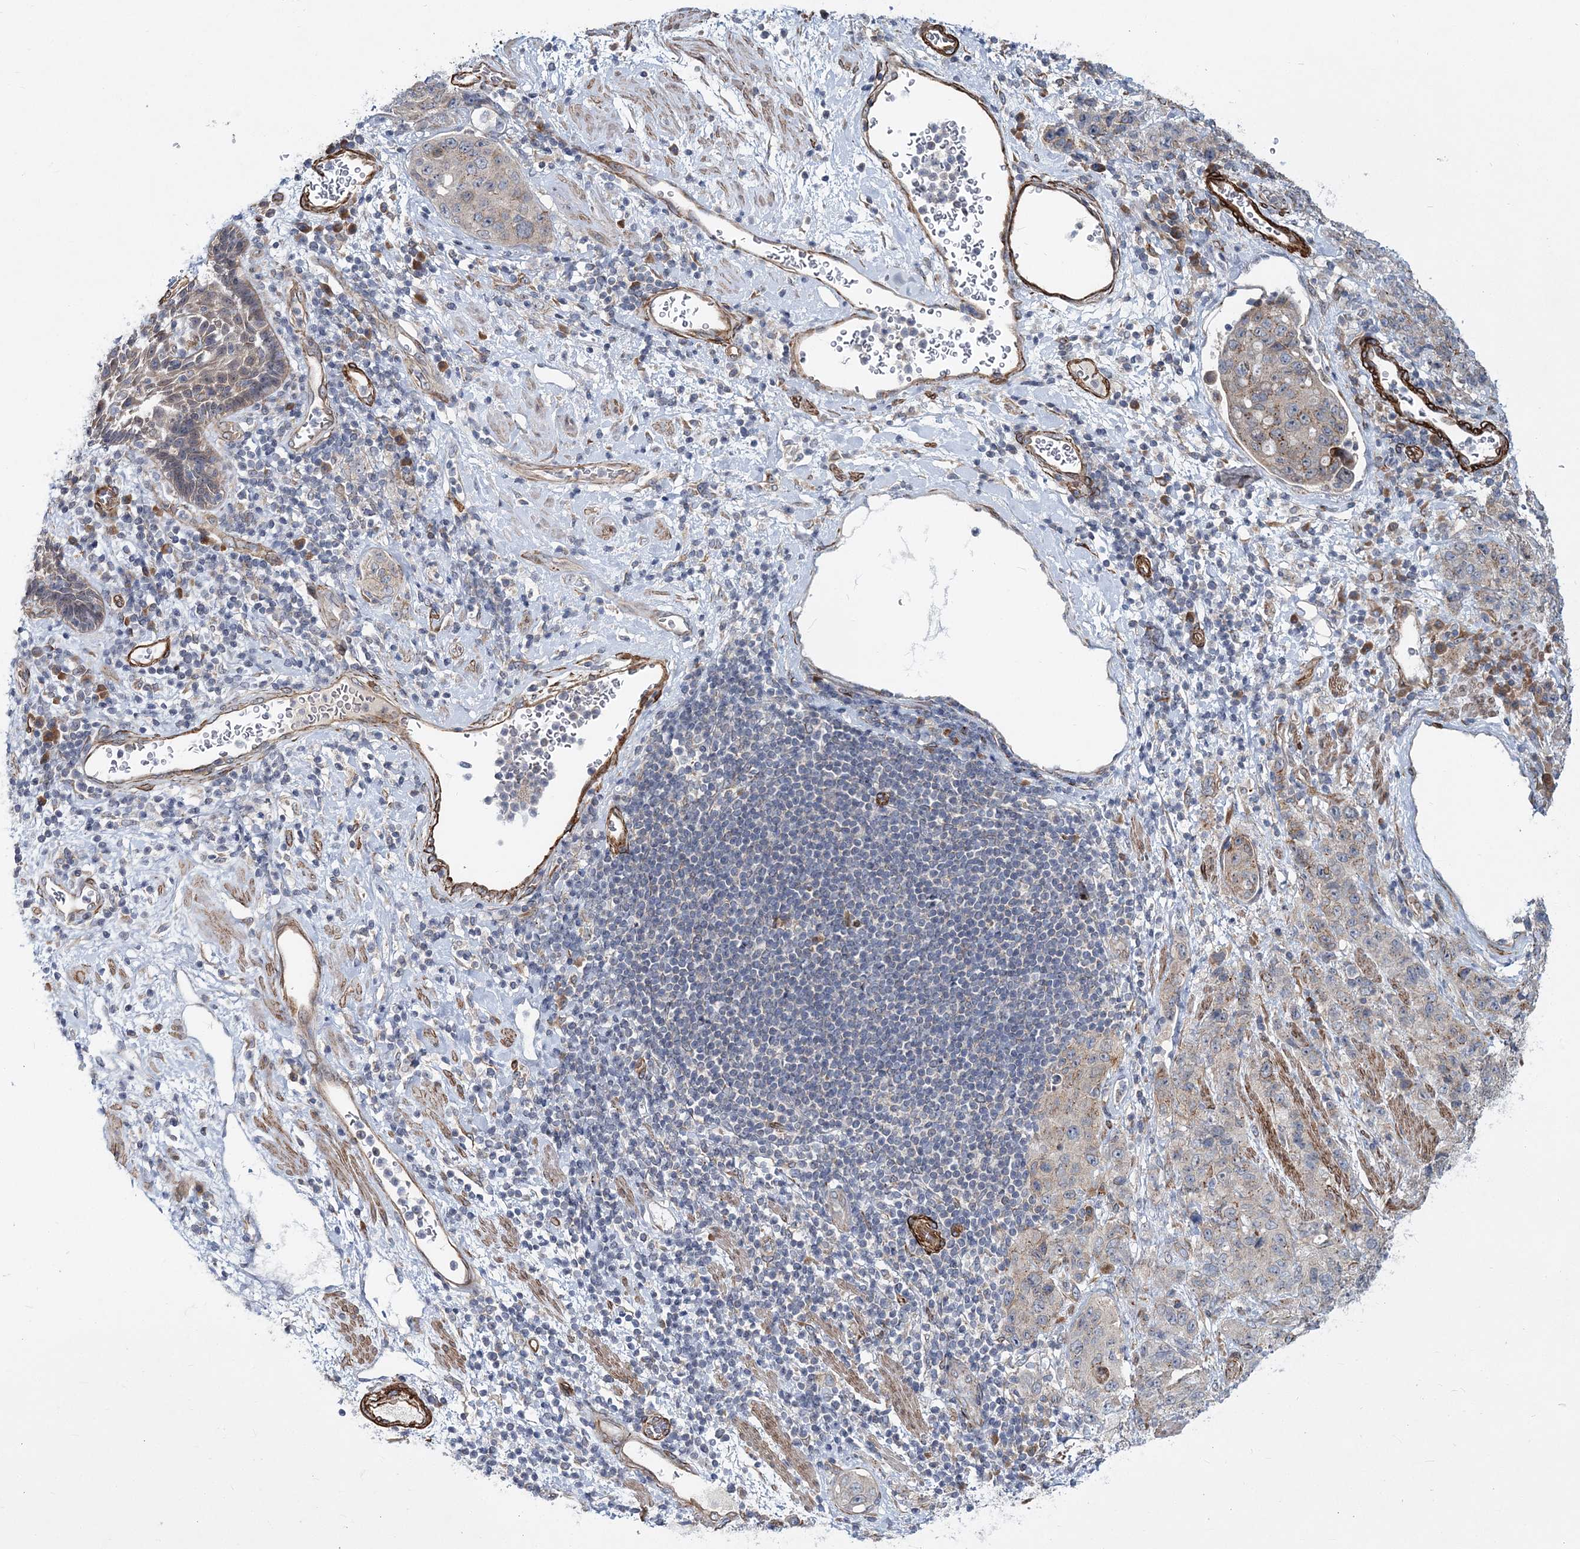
{"staining": {"intensity": "negative", "quantity": "none", "location": "none"}, "tissue": "stomach cancer", "cell_type": "Tumor cells", "image_type": "cancer", "snomed": [{"axis": "morphology", "description": "Adenocarcinoma, NOS"}, {"axis": "topography", "description": "Stomach"}], "caption": "Tumor cells are negative for protein expression in human stomach cancer (adenocarcinoma).", "gene": "NBAS", "patient": {"sex": "male", "age": 48}}